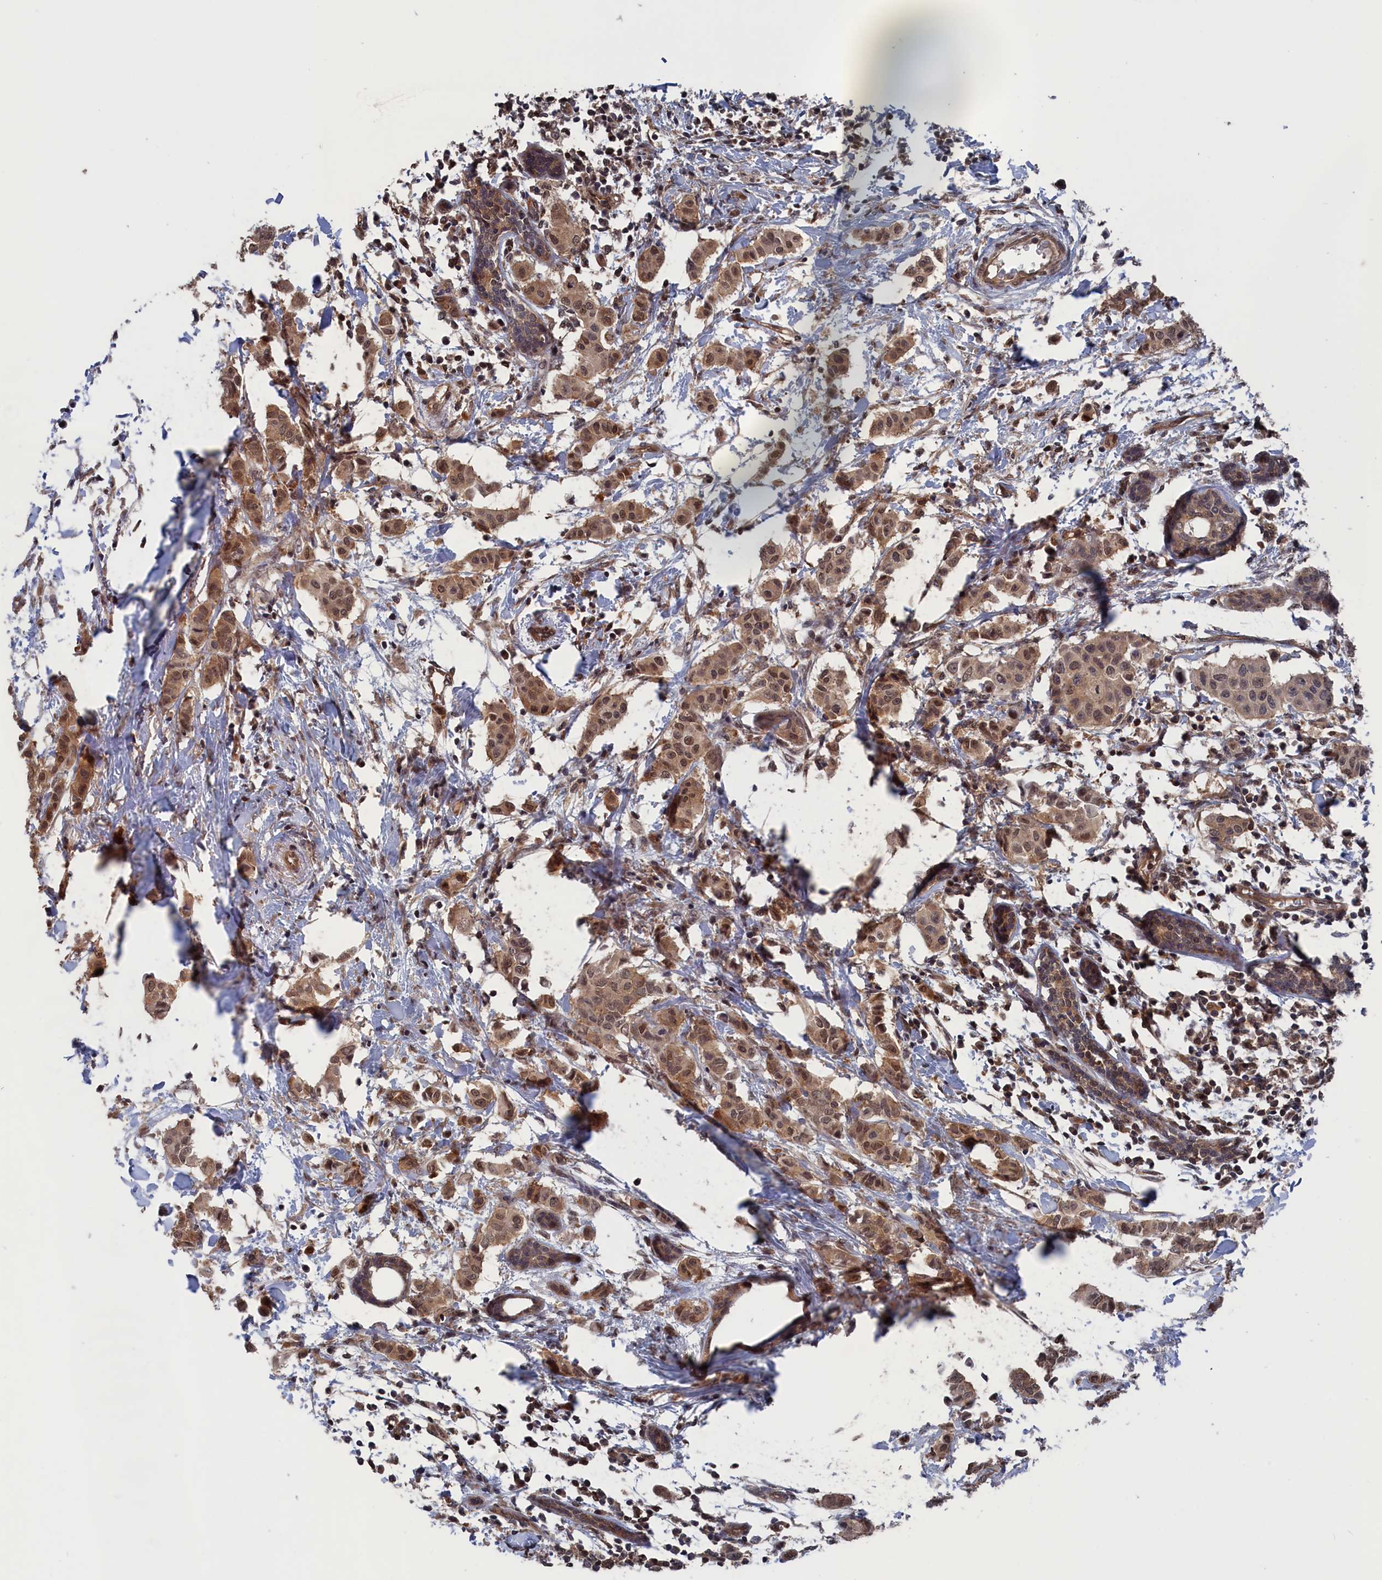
{"staining": {"intensity": "moderate", "quantity": ">75%", "location": "cytoplasmic/membranous,nuclear"}, "tissue": "breast cancer", "cell_type": "Tumor cells", "image_type": "cancer", "snomed": [{"axis": "morphology", "description": "Duct carcinoma"}, {"axis": "topography", "description": "Breast"}], "caption": "Invasive ductal carcinoma (breast) tissue reveals moderate cytoplasmic/membranous and nuclear staining in about >75% of tumor cells (DAB IHC with brightfield microscopy, high magnification).", "gene": "NUTF2", "patient": {"sex": "female", "age": 40}}